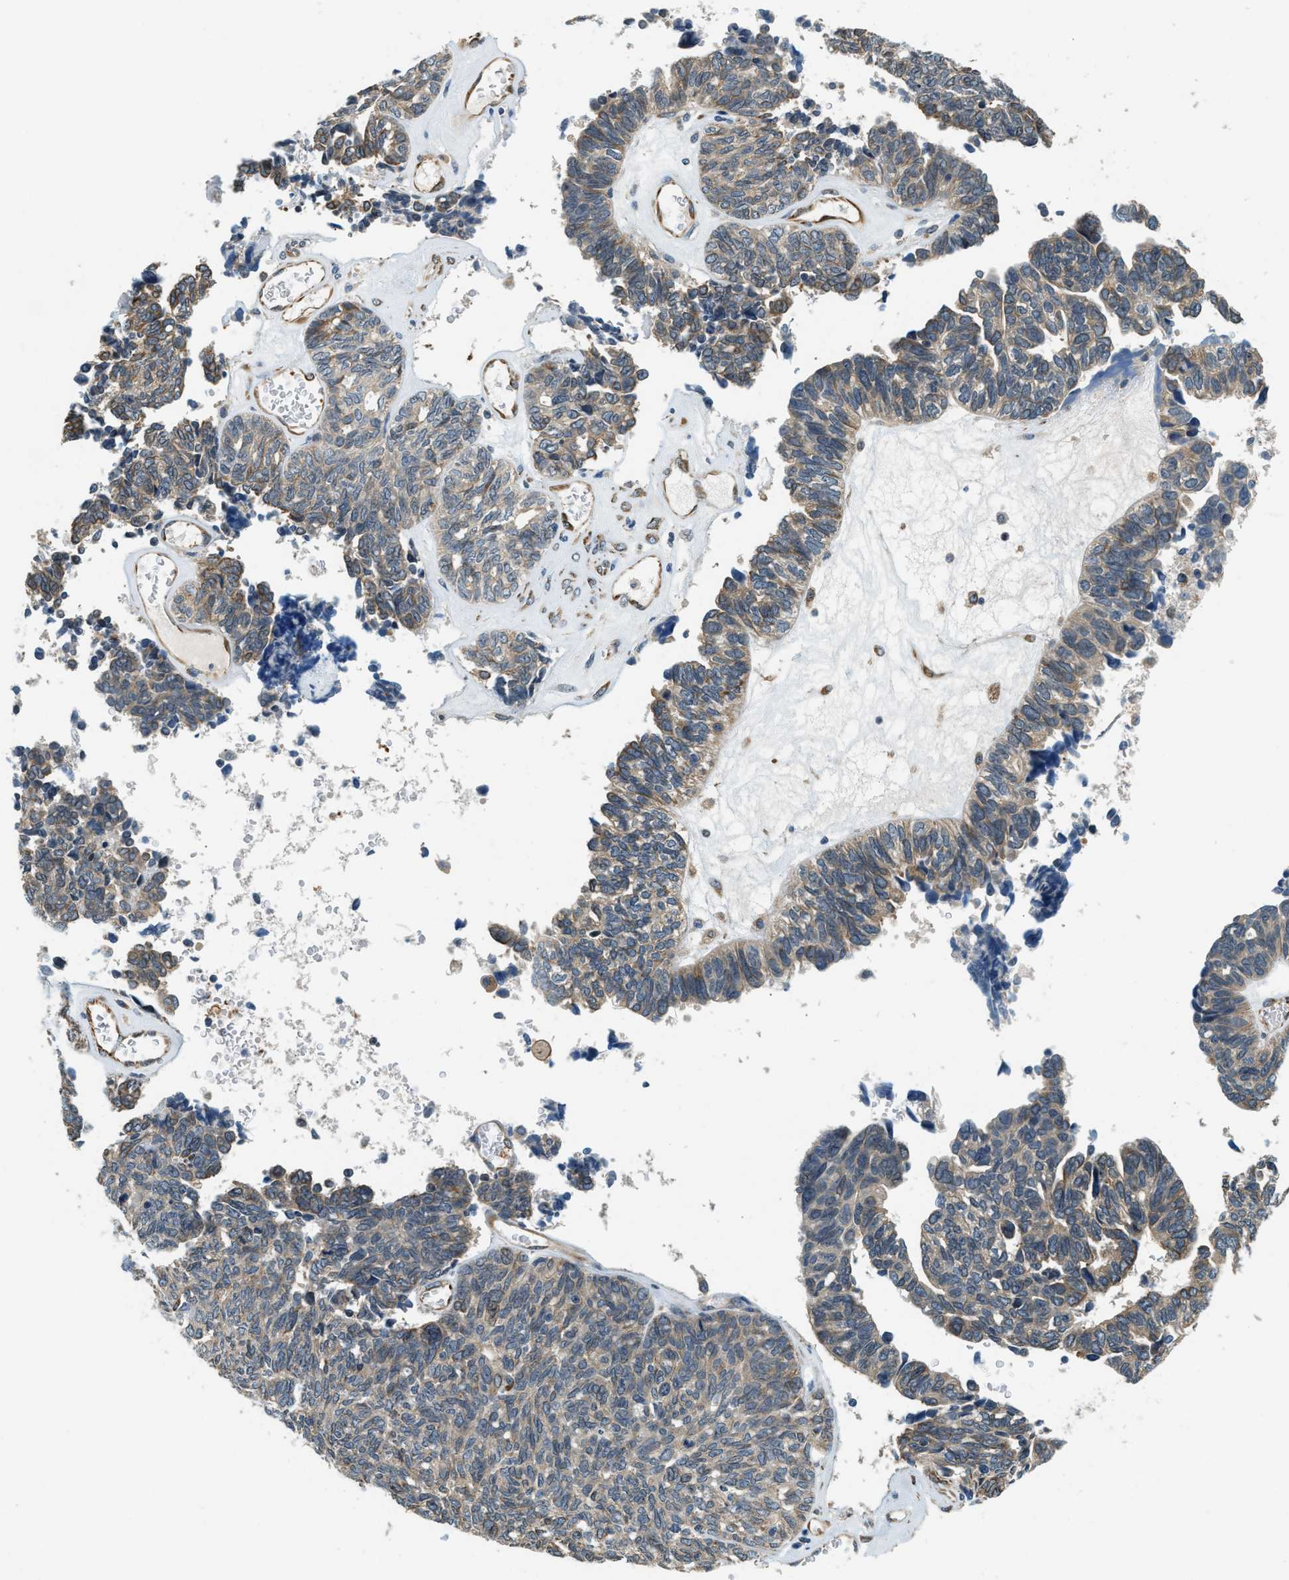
{"staining": {"intensity": "moderate", "quantity": "25%-75%", "location": "cytoplasmic/membranous"}, "tissue": "ovarian cancer", "cell_type": "Tumor cells", "image_type": "cancer", "snomed": [{"axis": "morphology", "description": "Cystadenocarcinoma, serous, NOS"}, {"axis": "topography", "description": "Ovary"}], "caption": "Immunohistochemical staining of human ovarian serous cystadenocarcinoma shows moderate cytoplasmic/membranous protein positivity in approximately 25%-75% of tumor cells. Immunohistochemistry (ihc) stains the protein in brown and the nuclei are stained blue.", "gene": "ALOX12", "patient": {"sex": "female", "age": 79}}